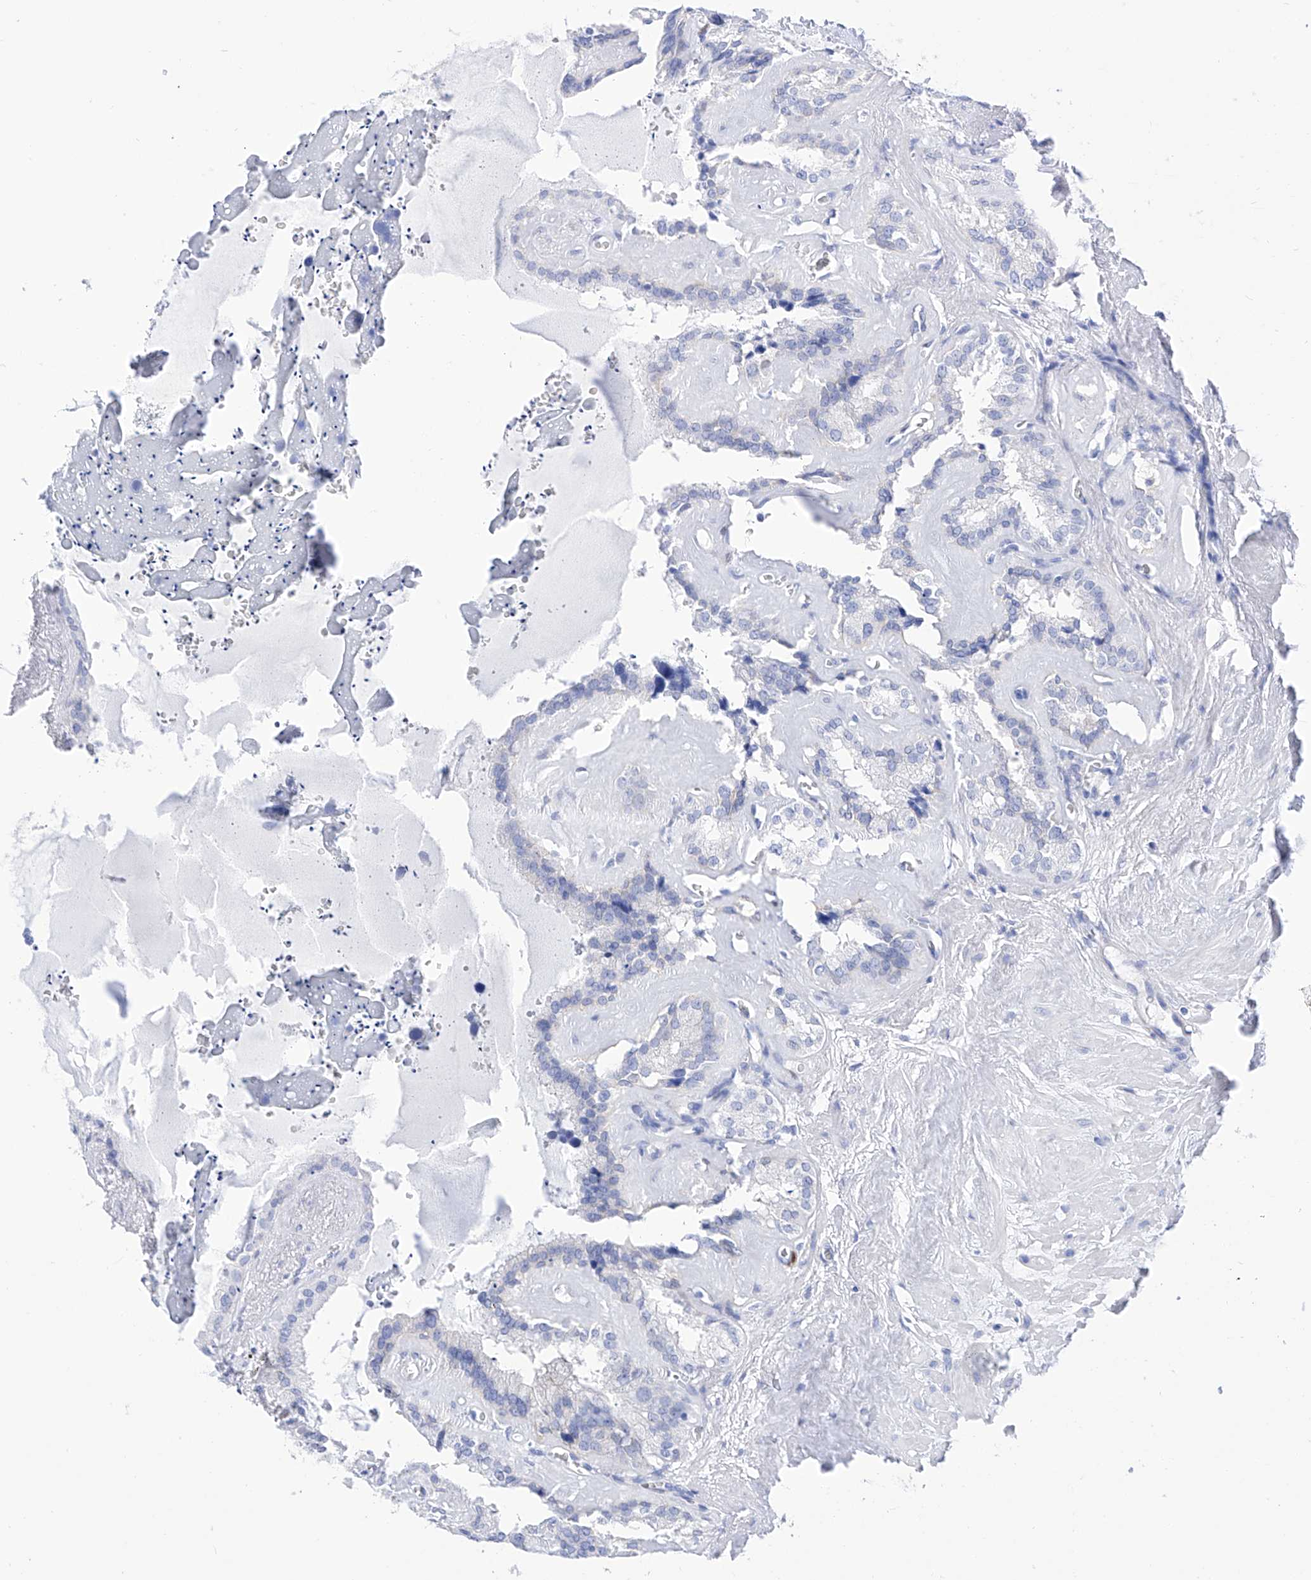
{"staining": {"intensity": "negative", "quantity": "none", "location": "none"}, "tissue": "seminal vesicle", "cell_type": "Glandular cells", "image_type": "normal", "snomed": [{"axis": "morphology", "description": "Normal tissue, NOS"}, {"axis": "topography", "description": "Prostate"}, {"axis": "topography", "description": "Seminal veicle"}], "caption": "The image demonstrates no significant positivity in glandular cells of seminal vesicle.", "gene": "TRPC7", "patient": {"sex": "male", "age": 59}}